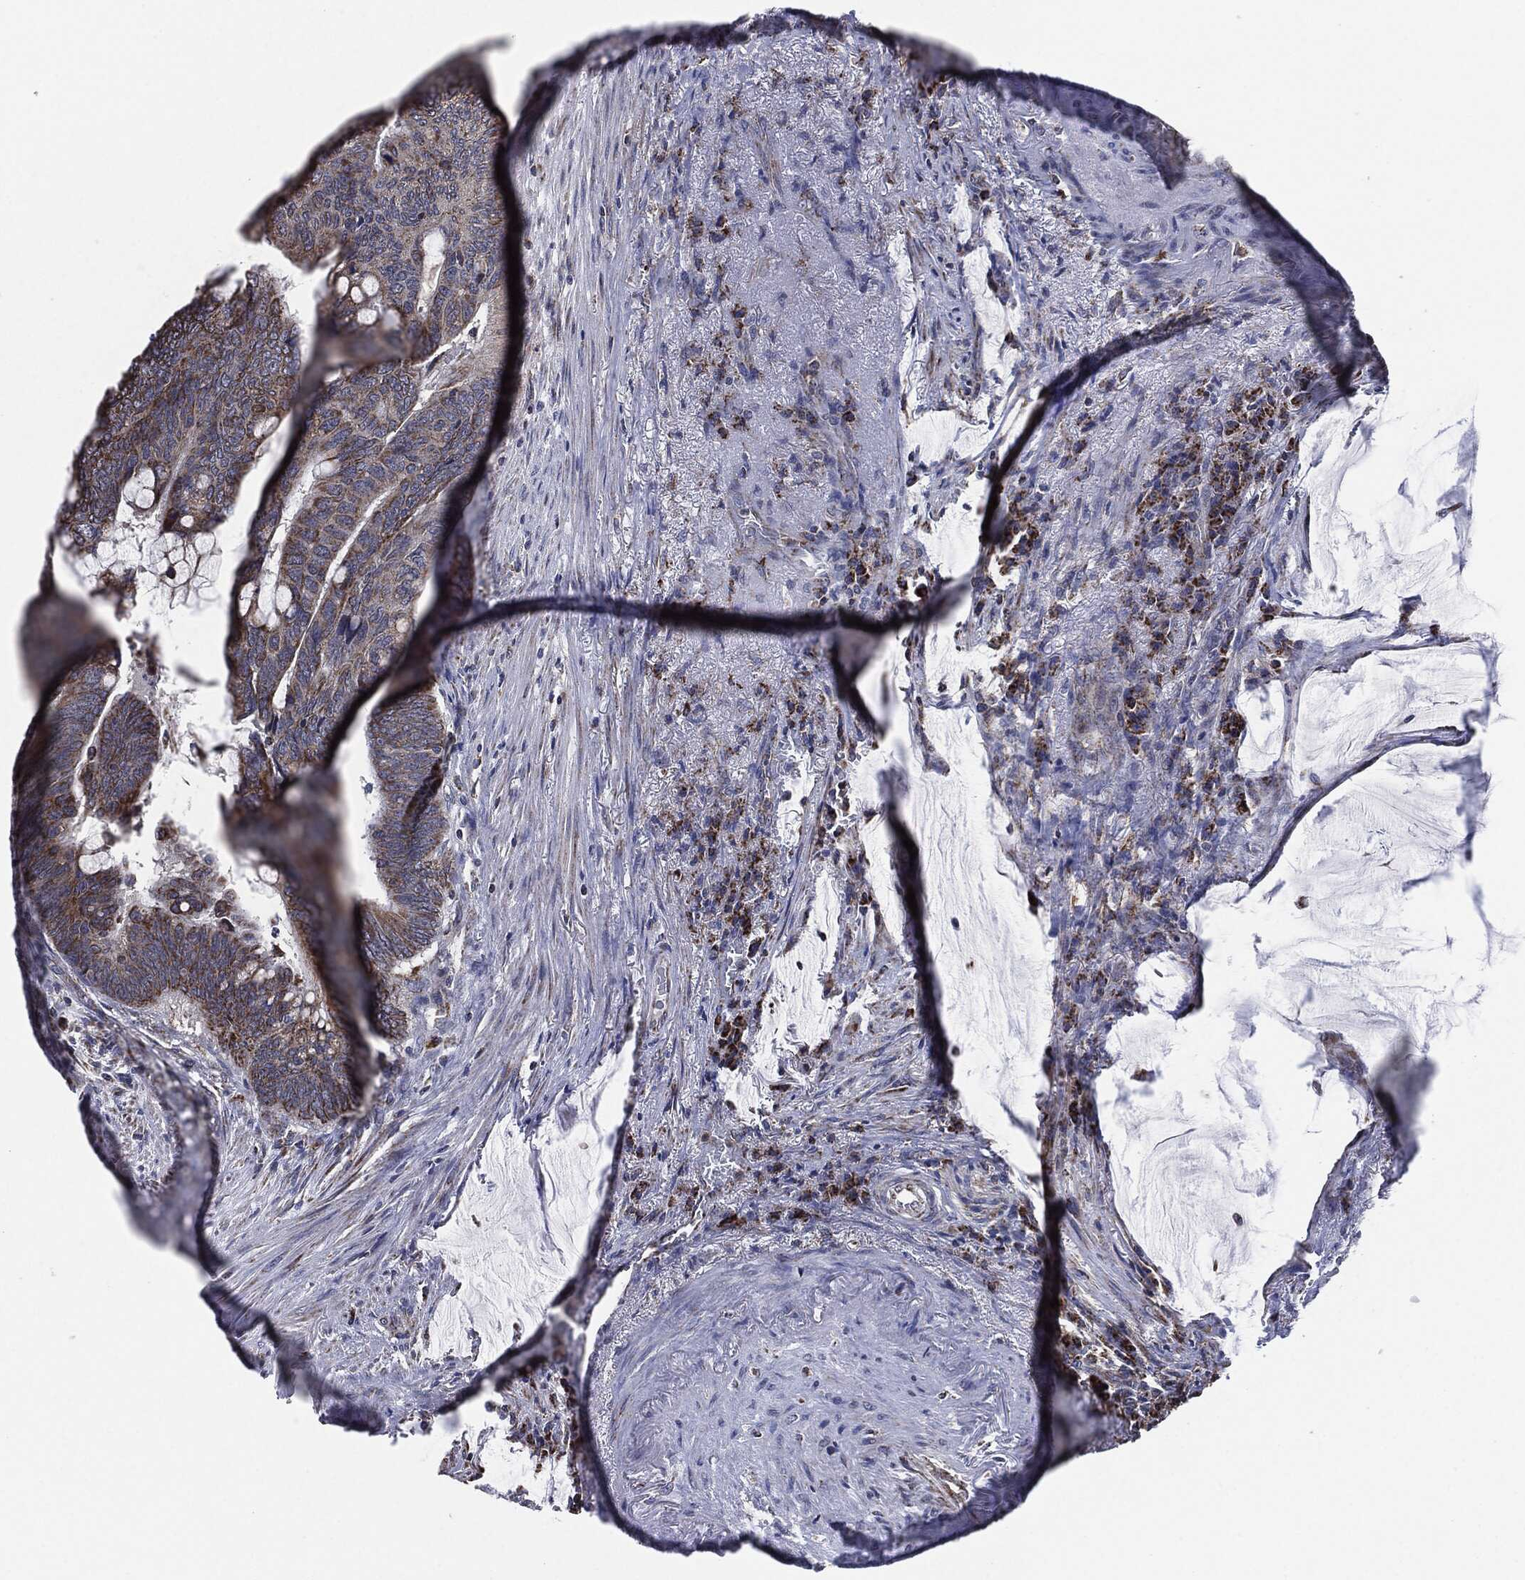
{"staining": {"intensity": "moderate", "quantity": "25%-75%", "location": "cytoplasmic/membranous"}, "tissue": "colorectal cancer", "cell_type": "Tumor cells", "image_type": "cancer", "snomed": [{"axis": "morphology", "description": "Normal tissue, NOS"}, {"axis": "morphology", "description": "Adenocarcinoma, NOS"}, {"axis": "topography", "description": "Rectum"}], "caption": "Immunohistochemistry of colorectal adenocarcinoma reveals medium levels of moderate cytoplasmic/membranous expression in approximately 25%-75% of tumor cells. (IHC, brightfield microscopy, high magnification).", "gene": "NDUFV2", "patient": {"sex": "male", "age": 92}}